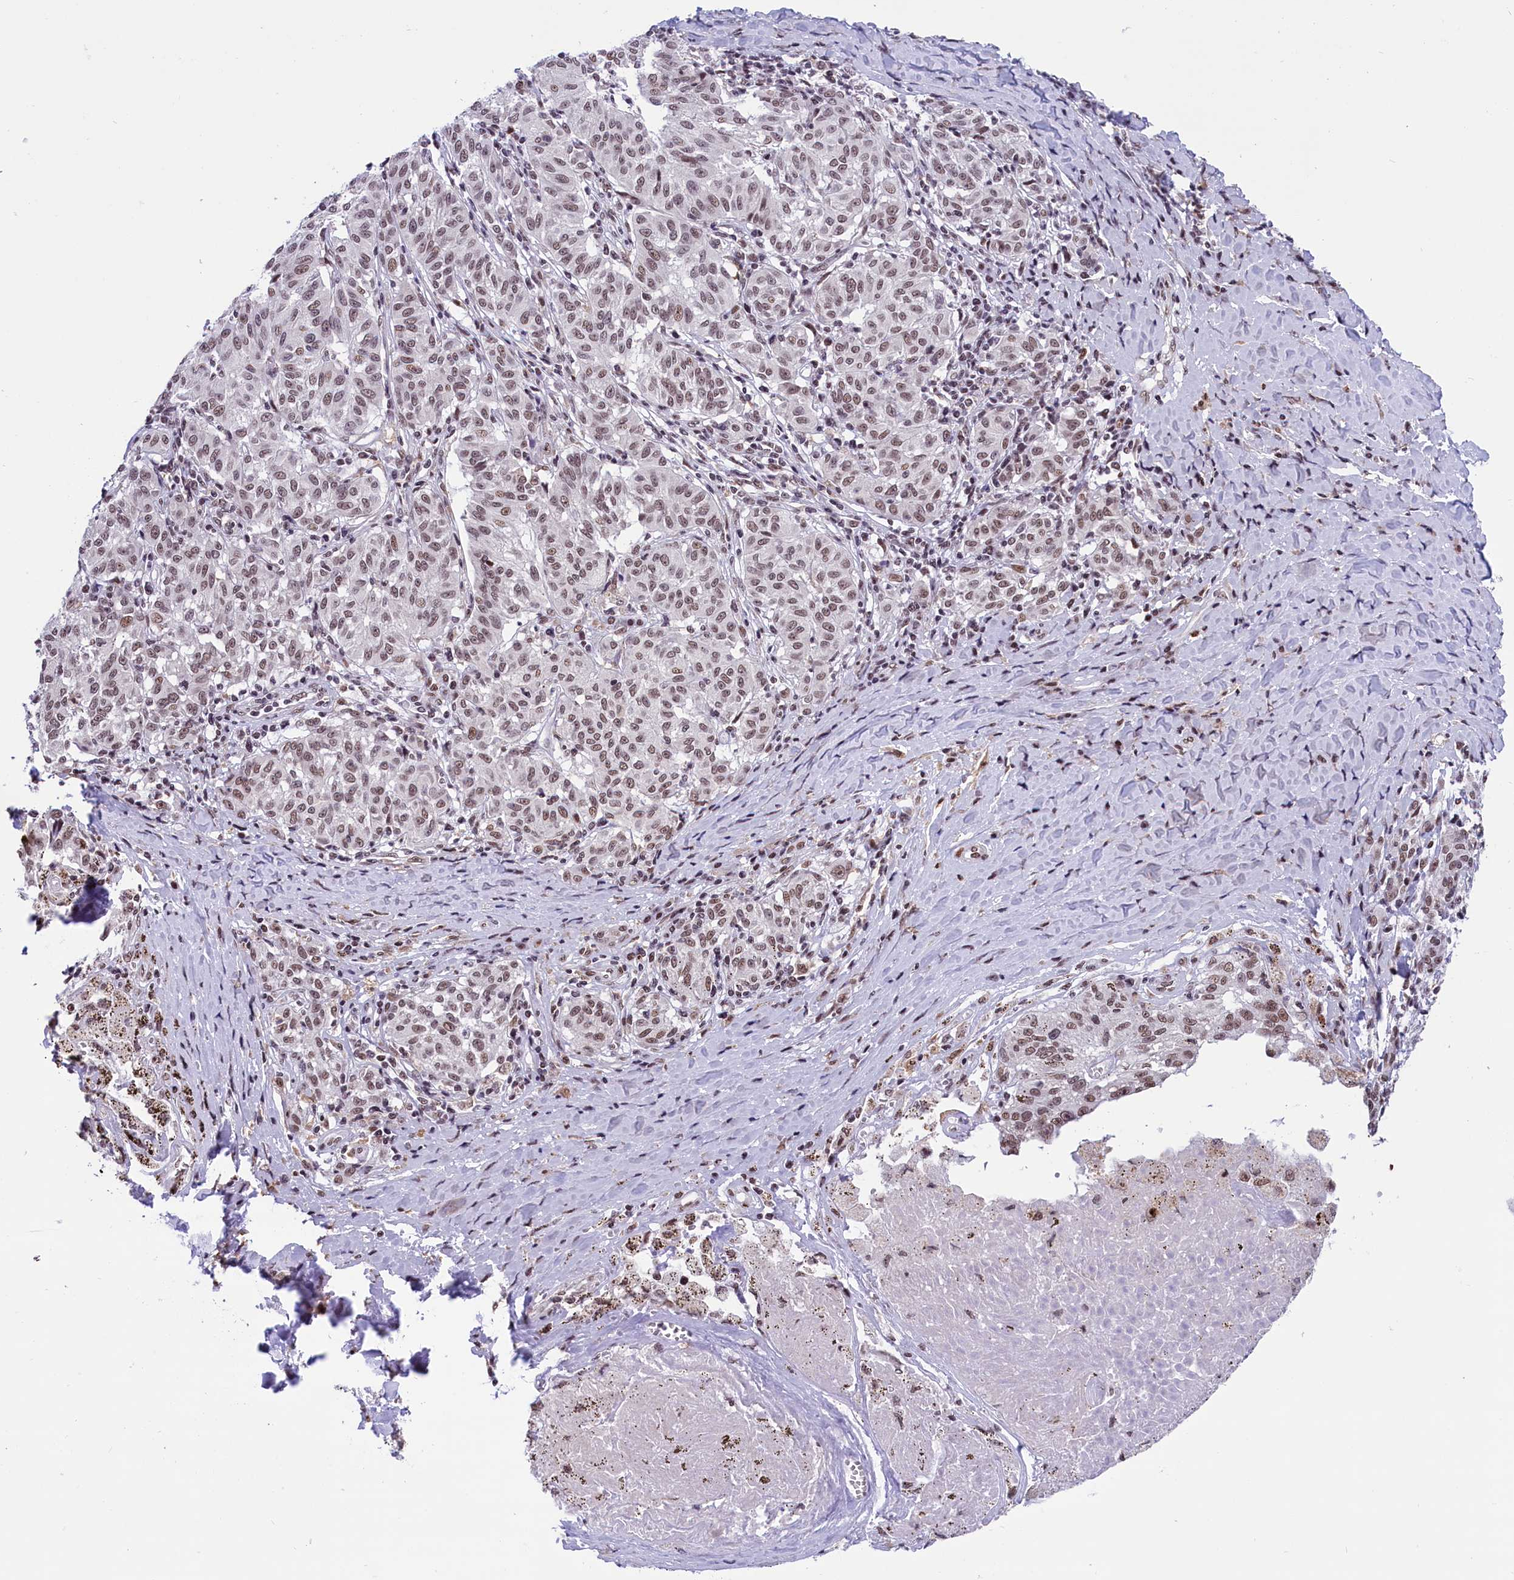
{"staining": {"intensity": "moderate", "quantity": ">75%", "location": "nuclear"}, "tissue": "melanoma", "cell_type": "Tumor cells", "image_type": "cancer", "snomed": [{"axis": "morphology", "description": "Malignant melanoma, NOS"}, {"axis": "topography", "description": "Skin"}], "caption": "A brown stain shows moderate nuclear positivity of a protein in malignant melanoma tumor cells.", "gene": "CDYL2", "patient": {"sex": "female", "age": 72}}